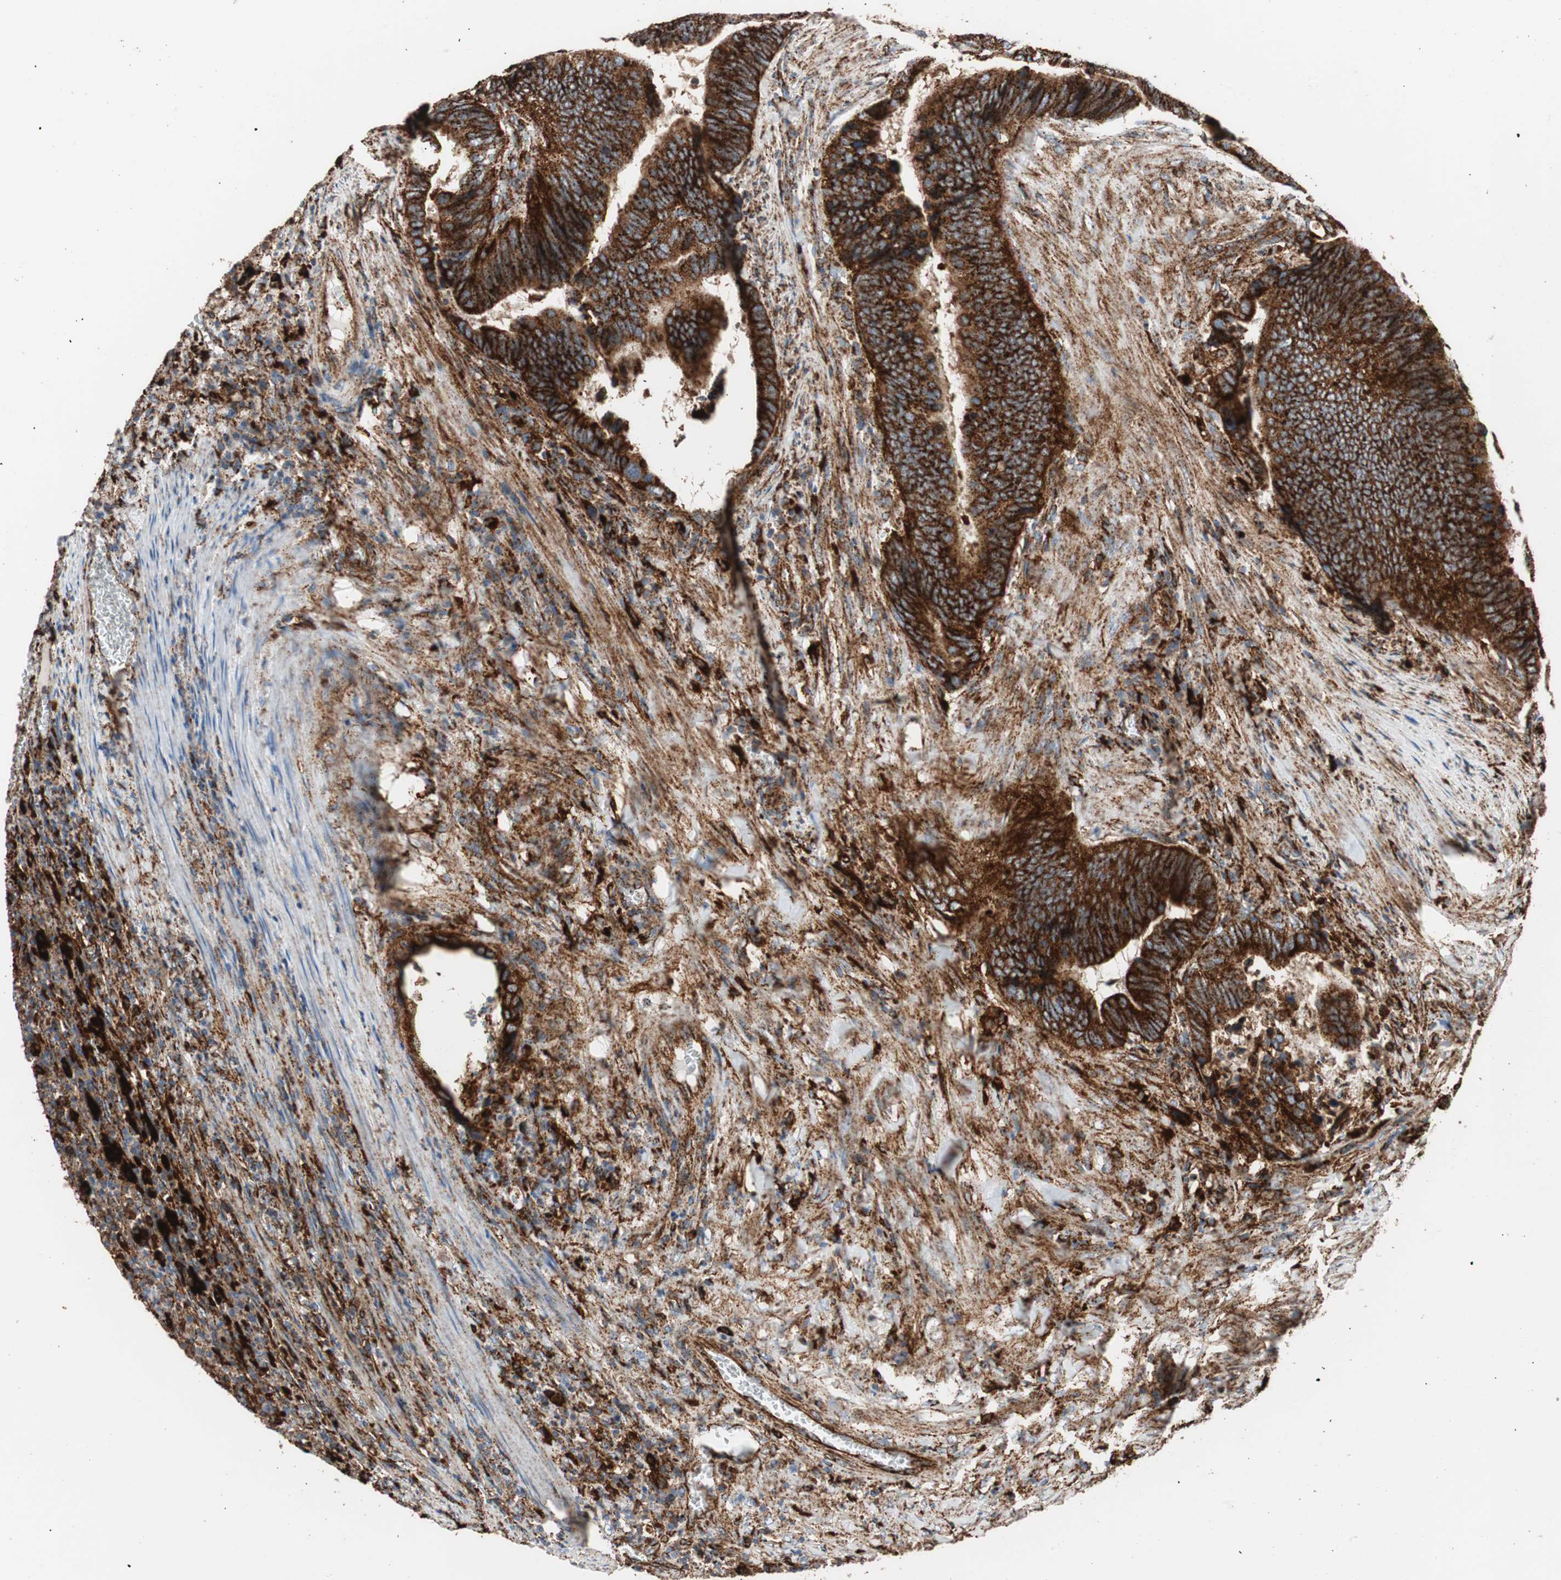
{"staining": {"intensity": "strong", "quantity": ">75%", "location": "cytoplasmic/membranous"}, "tissue": "colorectal cancer", "cell_type": "Tumor cells", "image_type": "cancer", "snomed": [{"axis": "morphology", "description": "Adenocarcinoma, NOS"}, {"axis": "topography", "description": "Colon"}], "caption": "The image shows immunohistochemical staining of colorectal adenocarcinoma. There is strong cytoplasmic/membranous expression is present in approximately >75% of tumor cells.", "gene": "LAMP1", "patient": {"sex": "male", "age": 72}}